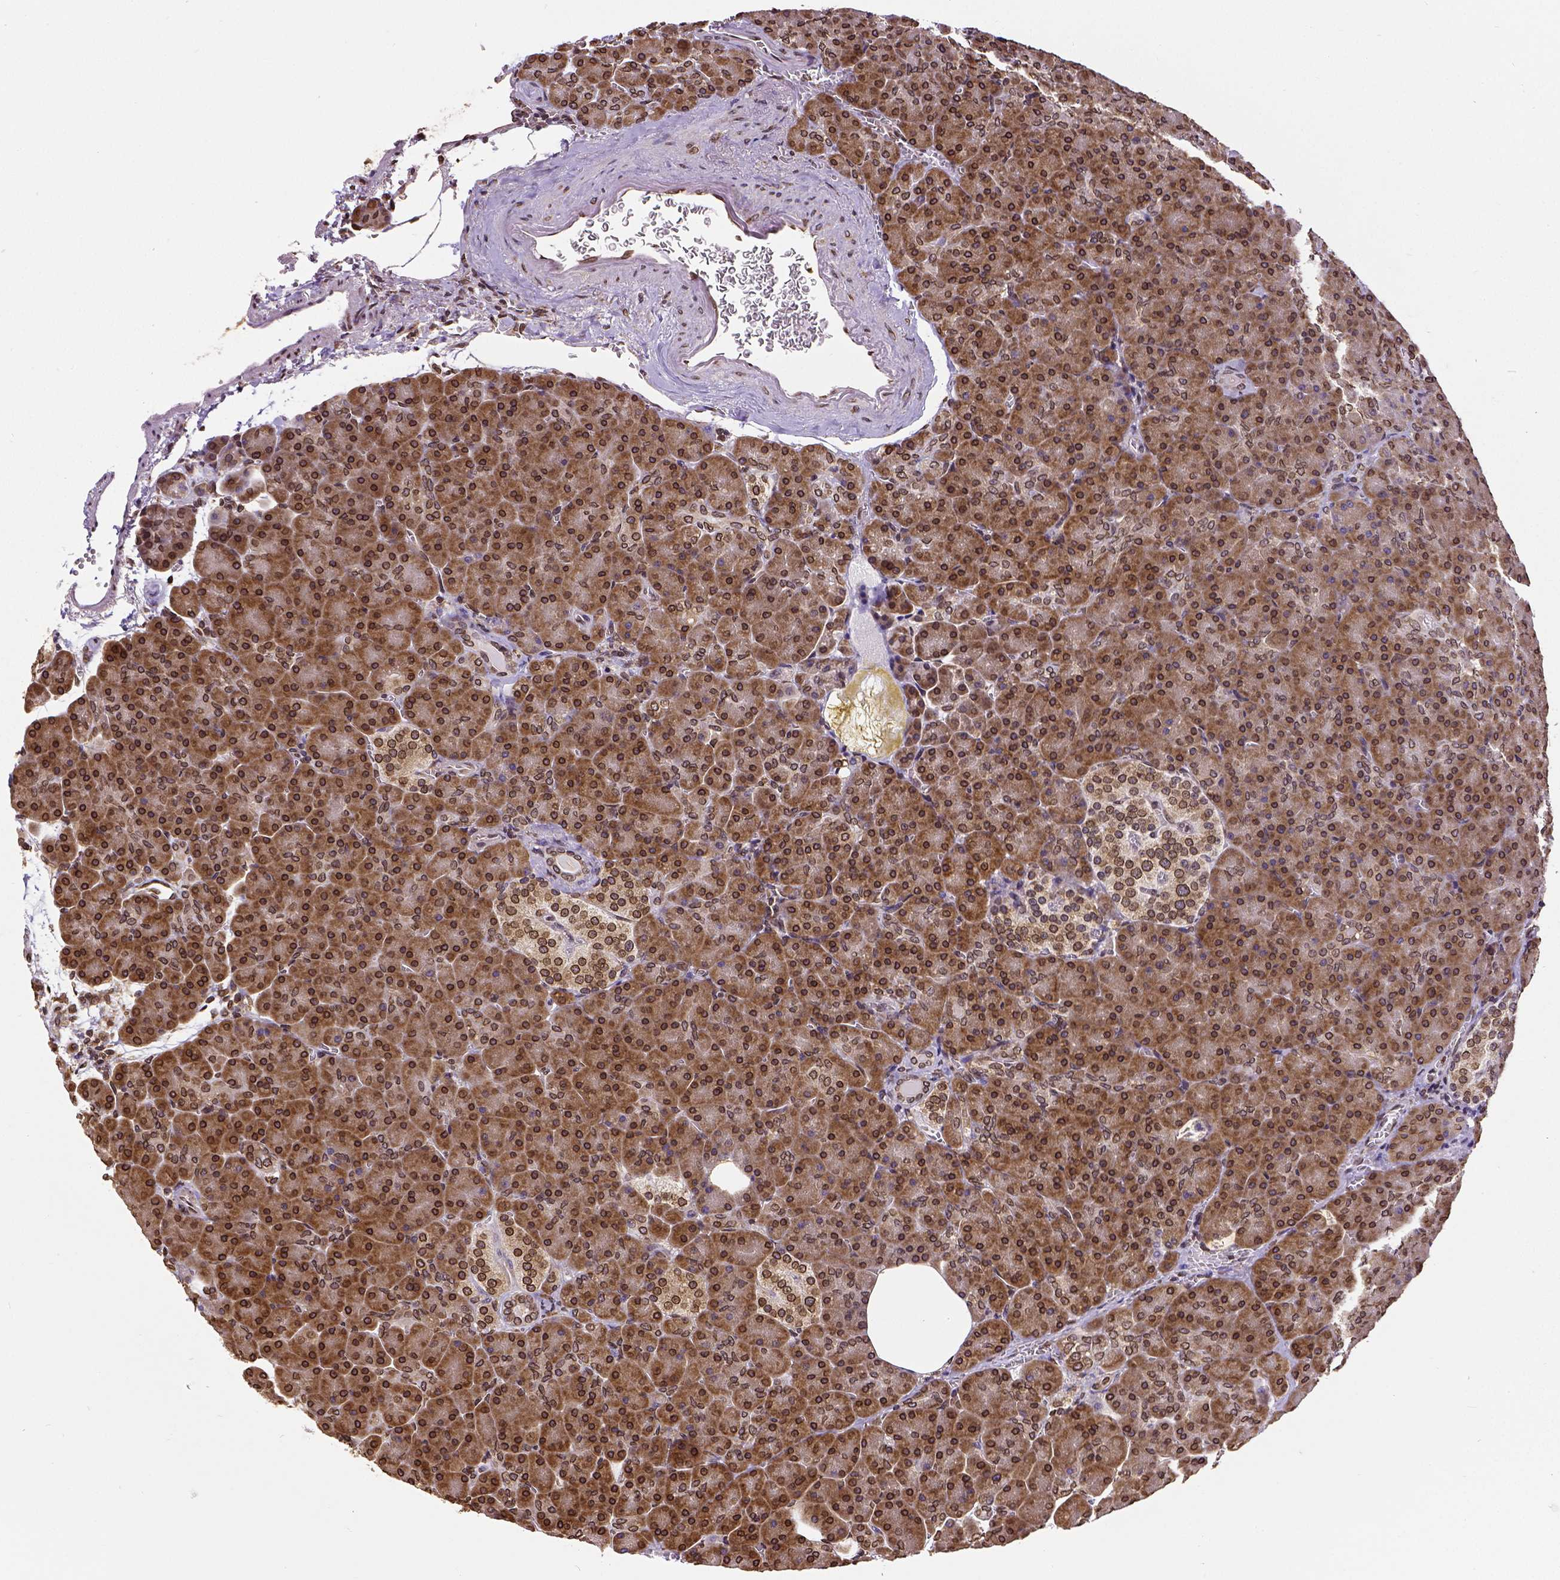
{"staining": {"intensity": "strong", "quantity": ">75%", "location": "cytoplasmic/membranous,nuclear"}, "tissue": "pancreas", "cell_type": "Exocrine glandular cells", "image_type": "normal", "snomed": [{"axis": "morphology", "description": "Normal tissue, NOS"}, {"axis": "topography", "description": "Pancreas"}], "caption": "About >75% of exocrine glandular cells in unremarkable pancreas show strong cytoplasmic/membranous,nuclear protein positivity as visualized by brown immunohistochemical staining.", "gene": "MTDH", "patient": {"sex": "female", "age": 74}}